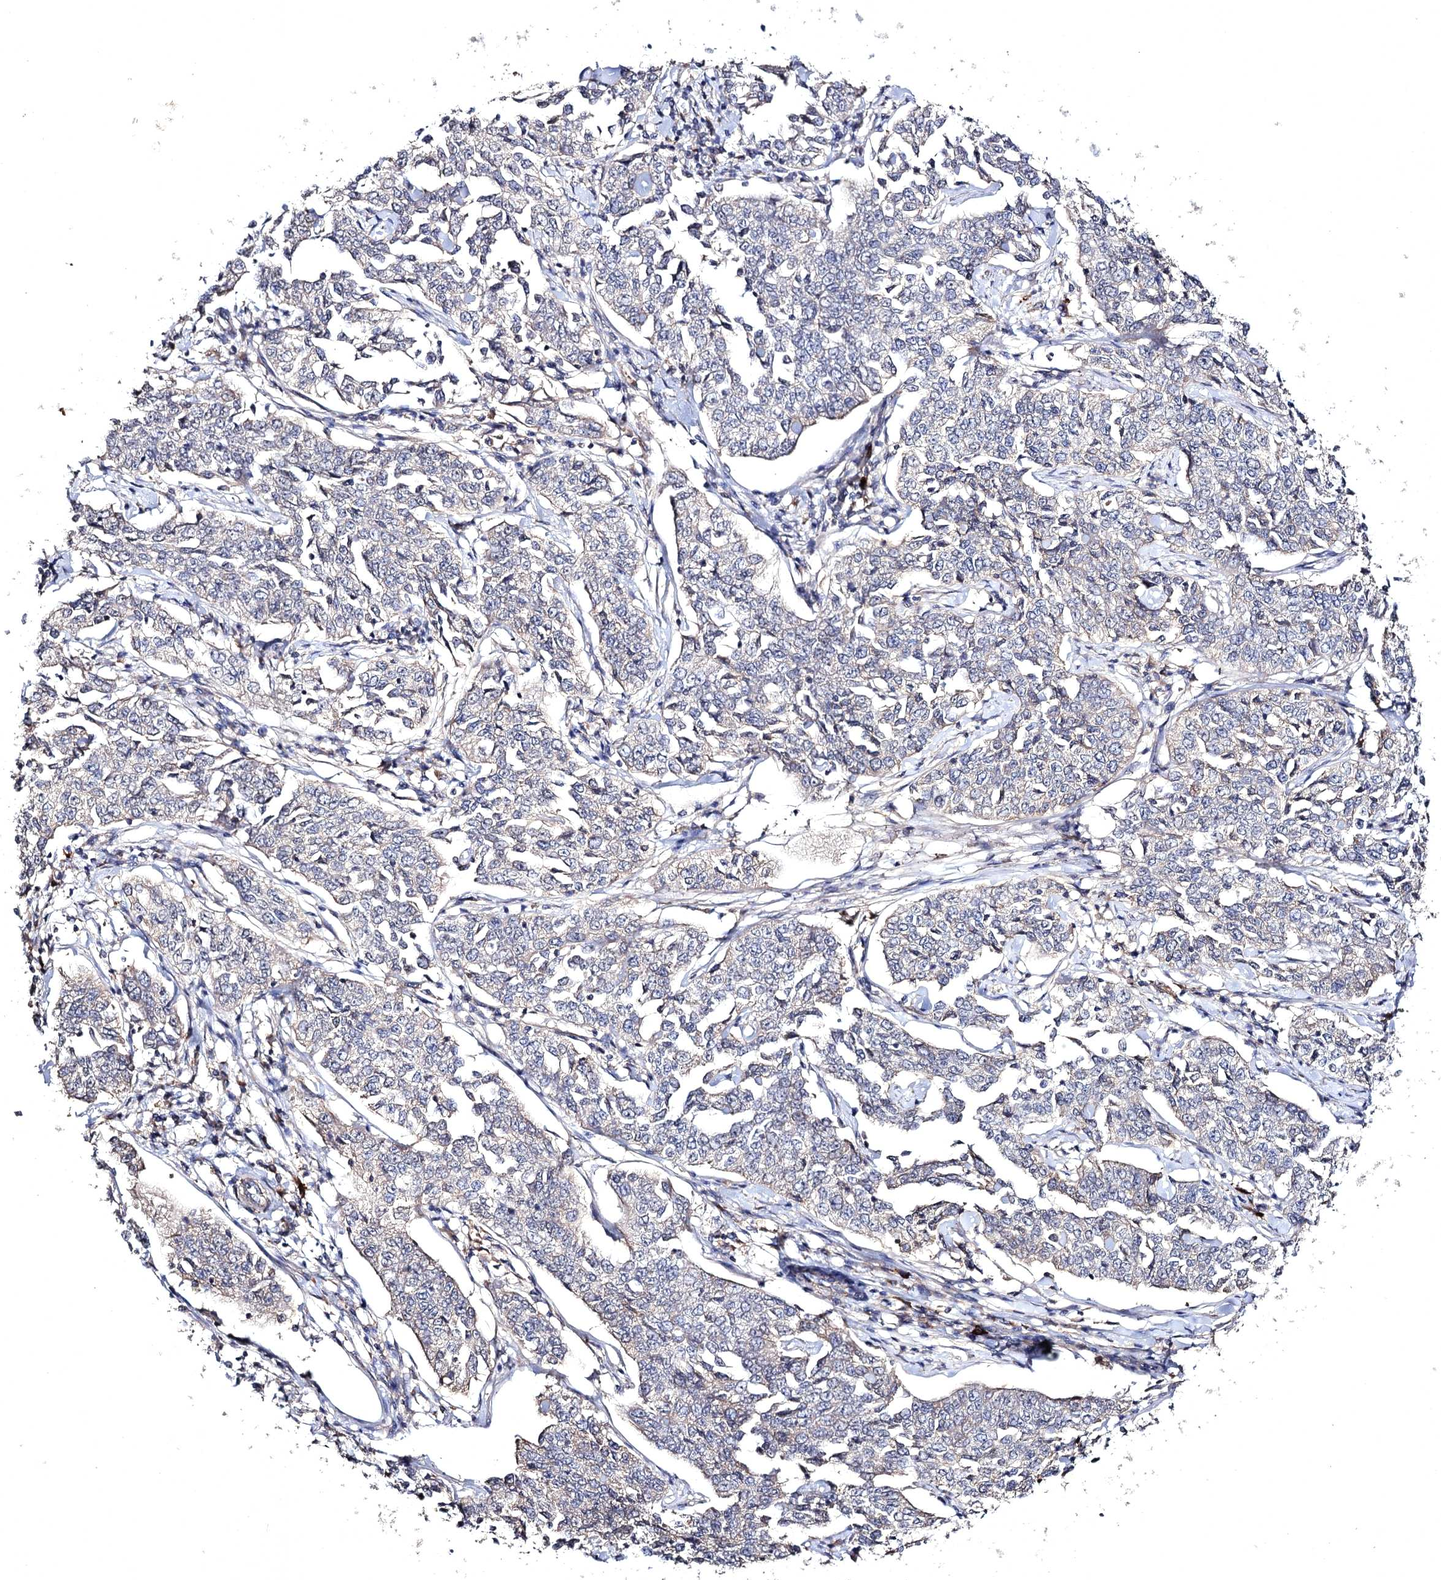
{"staining": {"intensity": "negative", "quantity": "none", "location": "none"}, "tissue": "cervical cancer", "cell_type": "Tumor cells", "image_type": "cancer", "snomed": [{"axis": "morphology", "description": "Squamous cell carcinoma, NOS"}, {"axis": "topography", "description": "Cervix"}], "caption": "Cervical cancer stained for a protein using IHC displays no staining tumor cells.", "gene": "SEMA4G", "patient": {"sex": "female", "age": 35}}